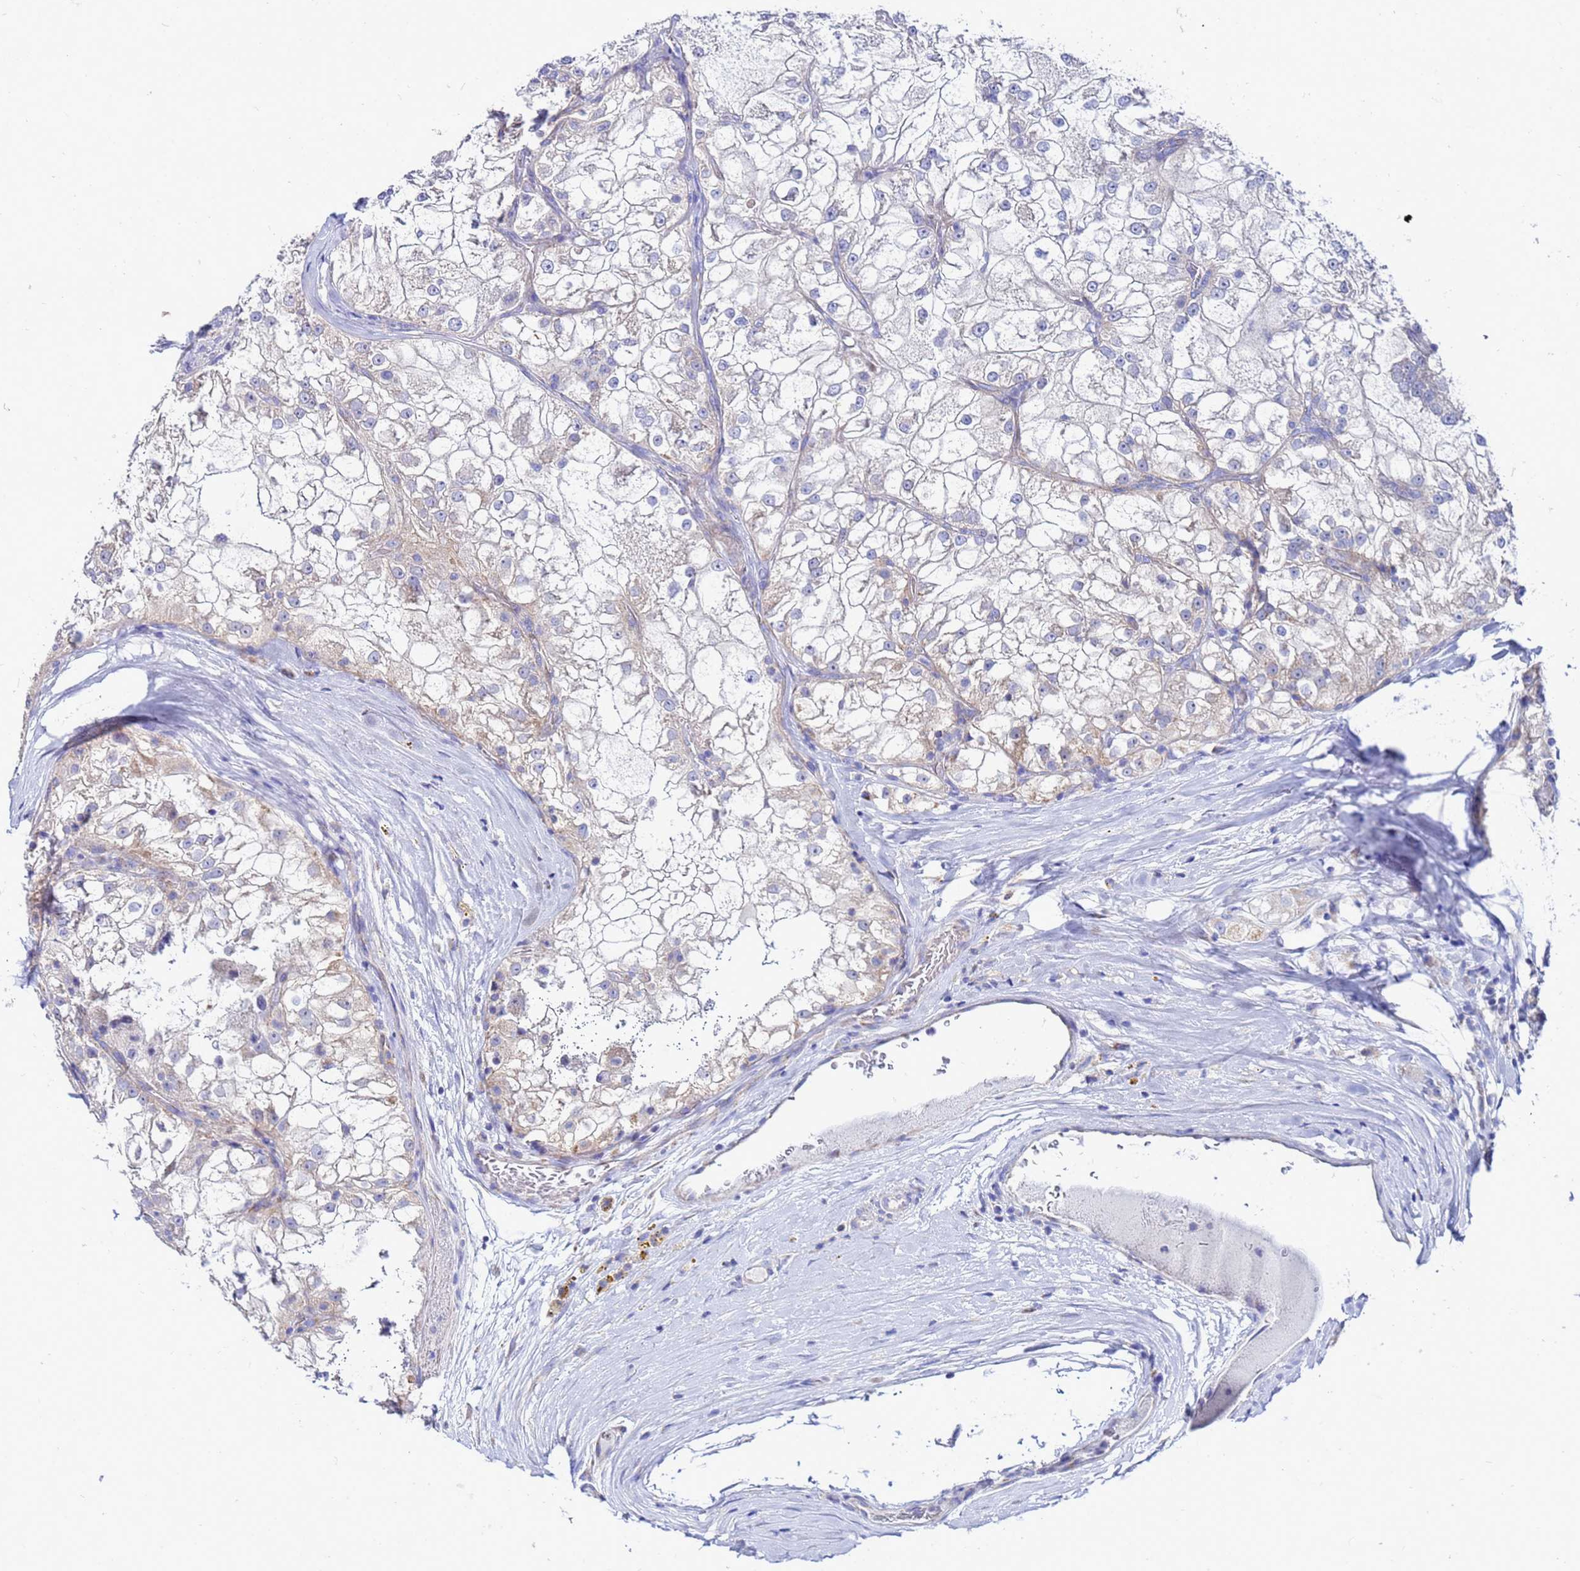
{"staining": {"intensity": "weak", "quantity": "25%-75%", "location": "cytoplasmic/membranous"}, "tissue": "renal cancer", "cell_type": "Tumor cells", "image_type": "cancer", "snomed": [{"axis": "morphology", "description": "Adenocarcinoma, NOS"}, {"axis": "topography", "description": "Kidney"}], "caption": "Human adenocarcinoma (renal) stained for a protein (brown) reveals weak cytoplasmic/membranous positive positivity in approximately 25%-75% of tumor cells.", "gene": "FAHD2A", "patient": {"sex": "female", "age": 72}}